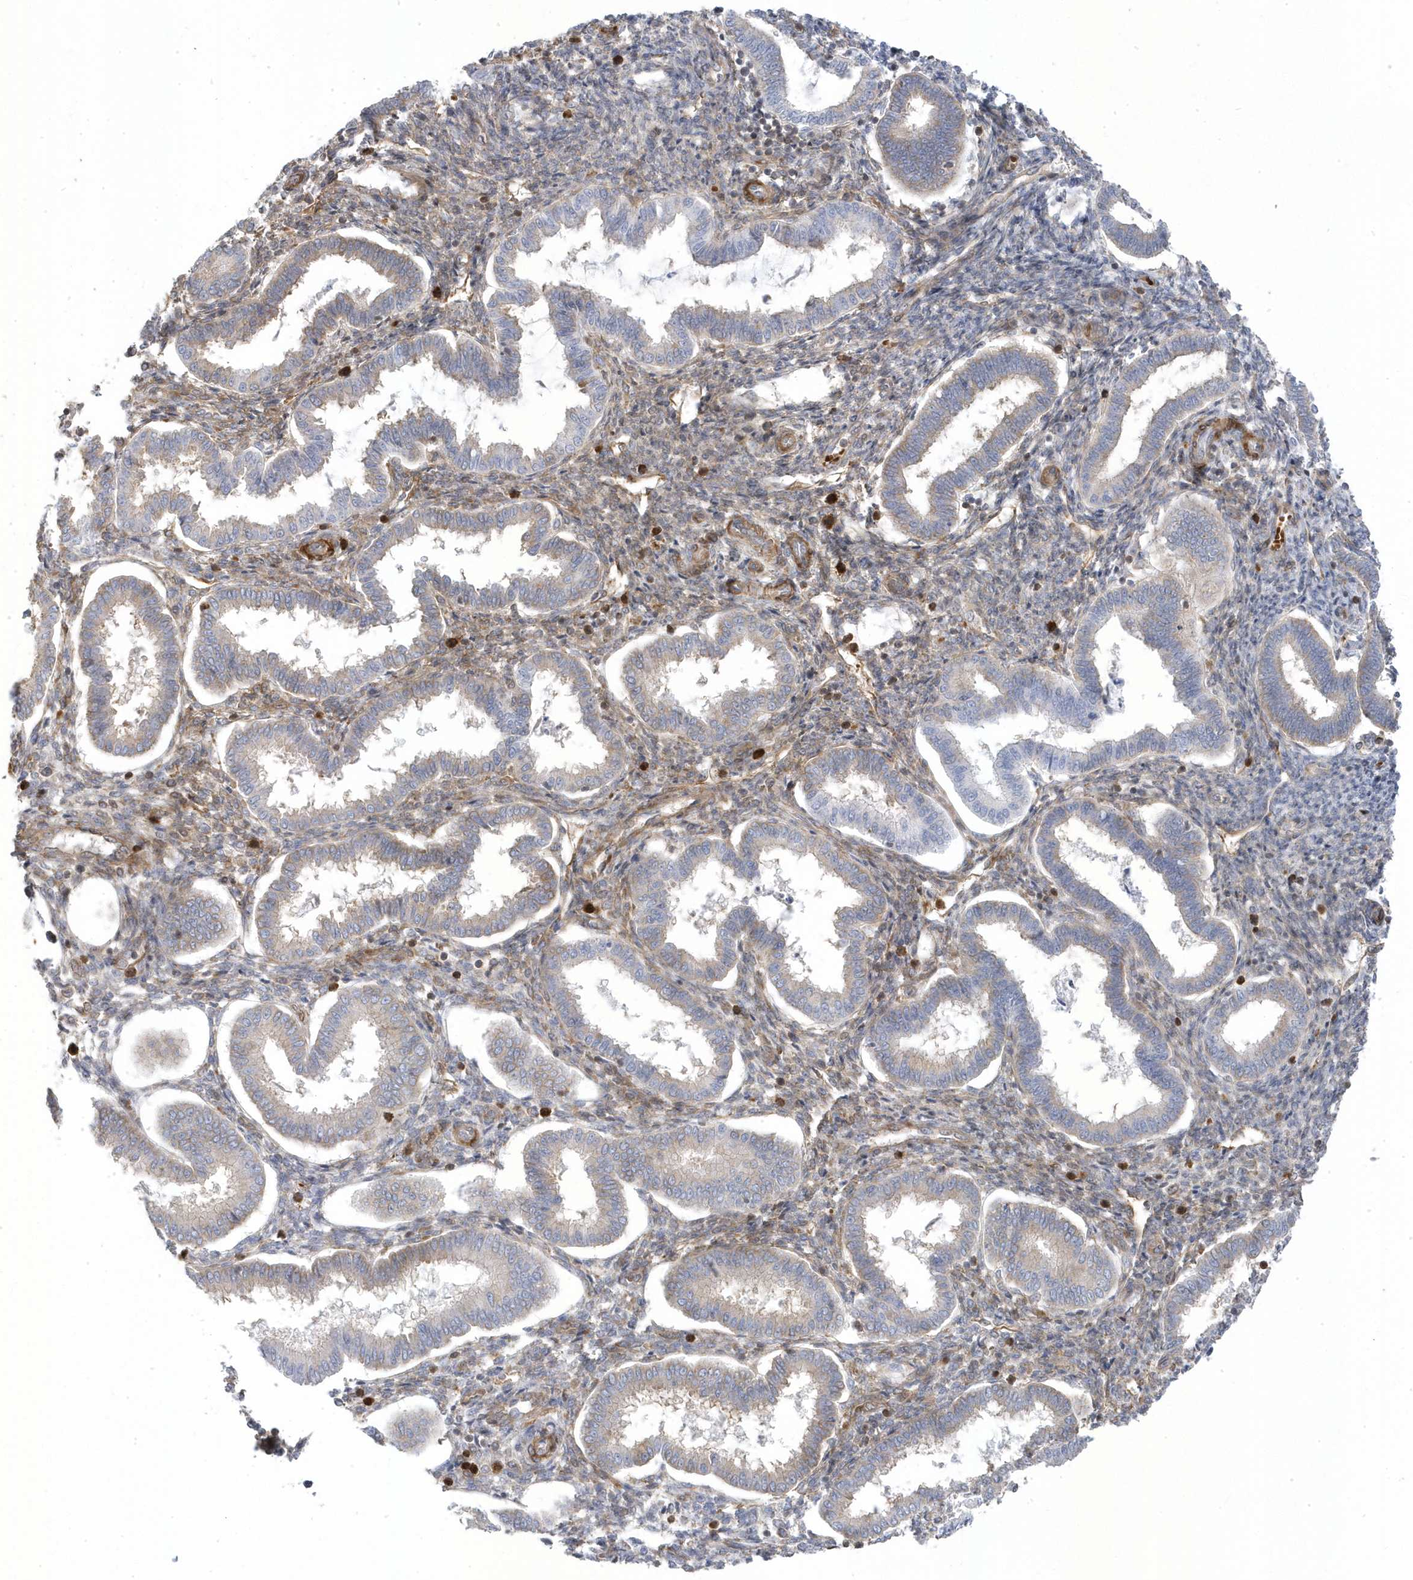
{"staining": {"intensity": "moderate", "quantity": "25%-75%", "location": "cytoplasmic/membranous"}, "tissue": "endometrium", "cell_type": "Cells in endometrial stroma", "image_type": "normal", "snomed": [{"axis": "morphology", "description": "Normal tissue, NOS"}, {"axis": "topography", "description": "Endometrium"}], "caption": "Immunohistochemistry (IHC) image of normal endometrium: endometrium stained using IHC exhibits medium levels of moderate protein expression localized specifically in the cytoplasmic/membranous of cells in endometrial stroma, appearing as a cytoplasmic/membranous brown color.", "gene": "MAP7D3", "patient": {"sex": "female", "age": 24}}